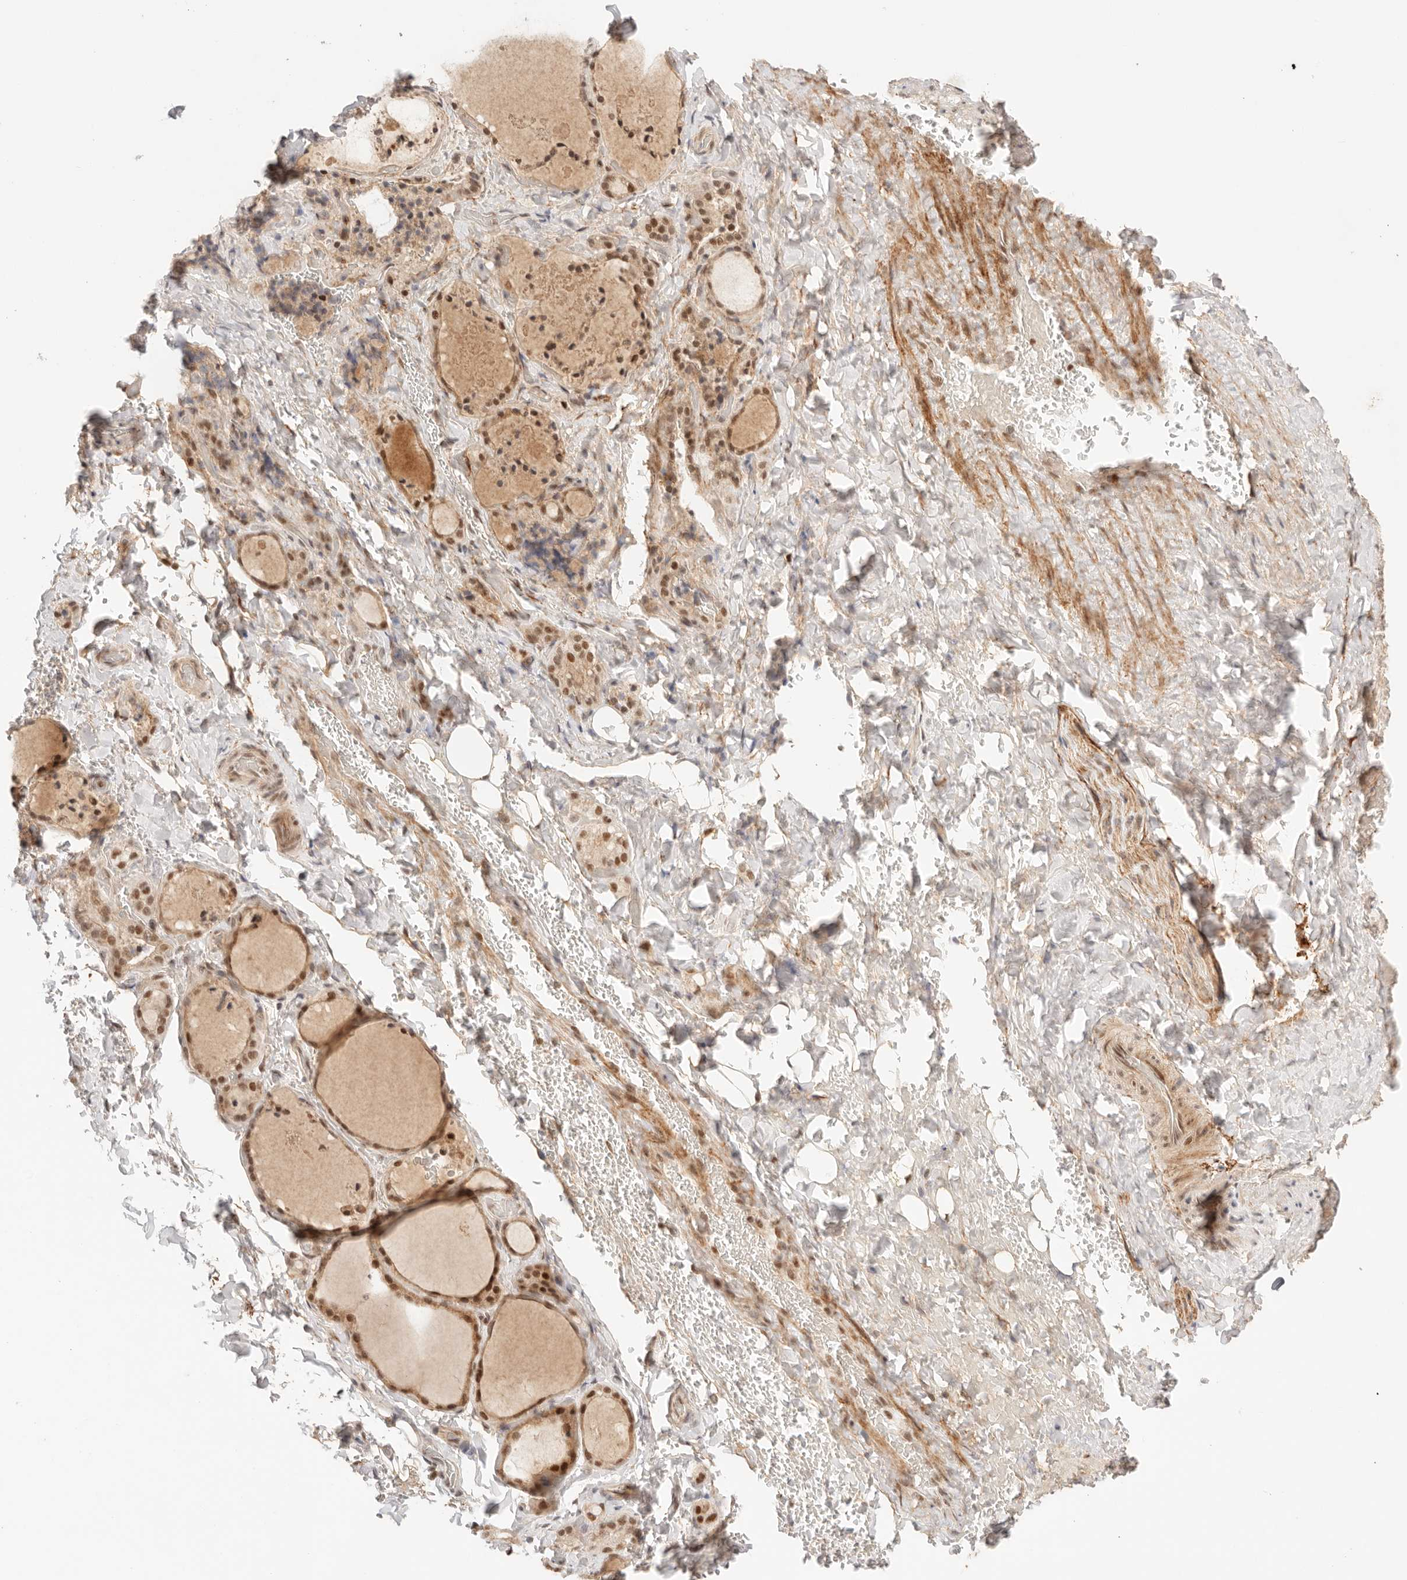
{"staining": {"intensity": "moderate", "quantity": ">75%", "location": "nuclear"}, "tissue": "thyroid gland", "cell_type": "Glandular cells", "image_type": "normal", "snomed": [{"axis": "morphology", "description": "Normal tissue, NOS"}, {"axis": "topography", "description": "Thyroid gland"}], "caption": "Immunohistochemical staining of unremarkable thyroid gland displays moderate nuclear protein positivity in approximately >75% of glandular cells. The protein is stained brown, and the nuclei are stained in blue (DAB (3,3'-diaminobenzidine) IHC with brightfield microscopy, high magnification).", "gene": "GTF2E2", "patient": {"sex": "female", "age": 44}}